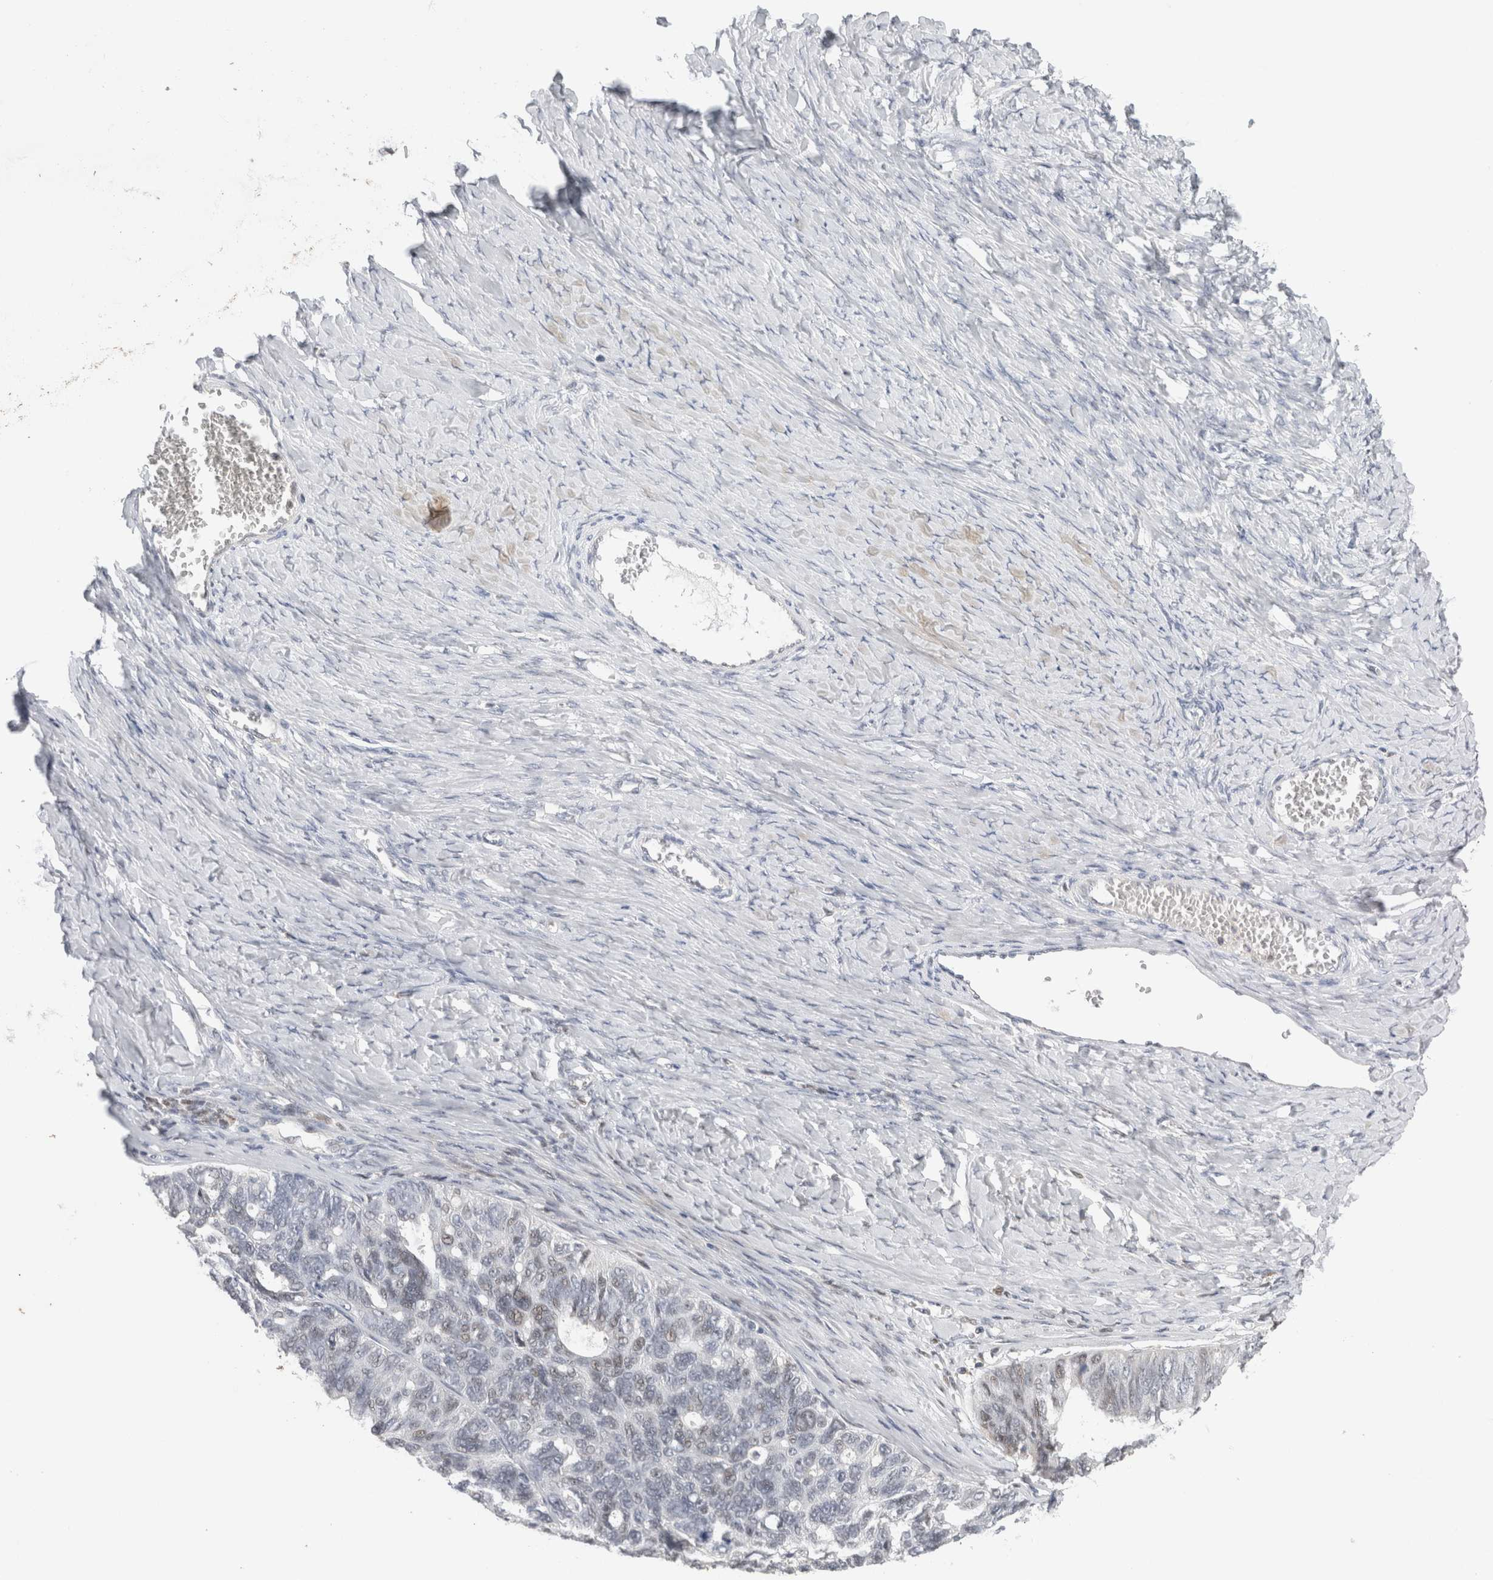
{"staining": {"intensity": "negative", "quantity": "none", "location": "none"}, "tissue": "ovarian cancer", "cell_type": "Tumor cells", "image_type": "cancer", "snomed": [{"axis": "morphology", "description": "Cystadenocarcinoma, serous, NOS"}, {"axis": "topography", "description": "Ovary"}], "caption": "Tumor cells are negative for brown protein staining in ovarian cancer (serous cystadenocarcinoma). Nuclei are stained in blue.", "gene": "AGMAT", "patient": {"sex": "female", "age": 79}}